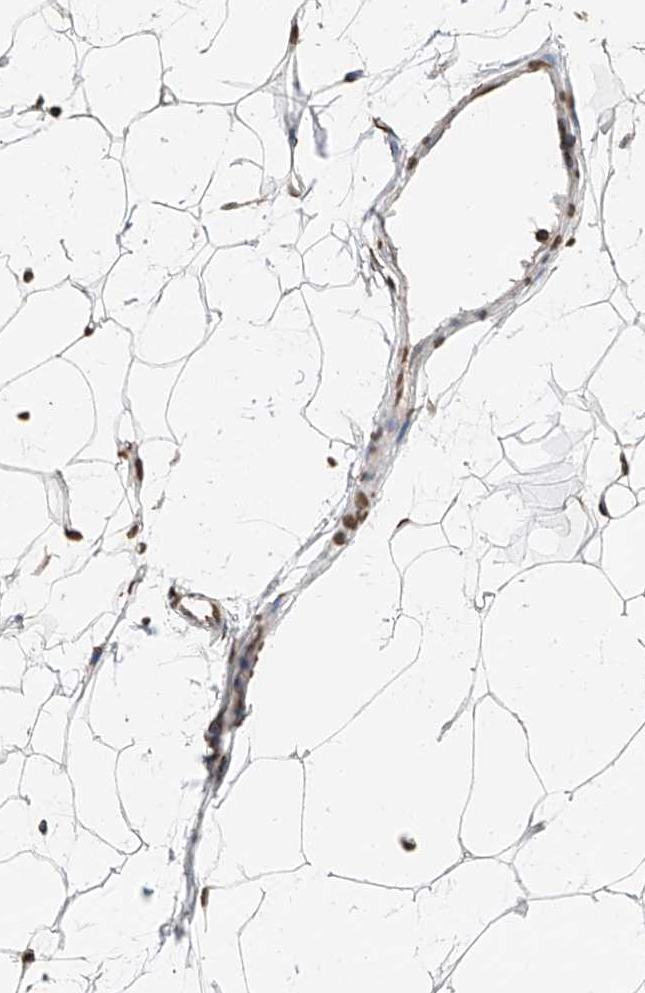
{"staining": {"intensity": "strong", "quantity": ">75%", "location": "nuclear"}, "tissue": "adipose tissue", "cell_type": "Adipocytes", "image_type": "normal", "snomed": [{"axis": "morphology", "description": "Normal tissue, NOS"}, {"axis": "topography", "description": "Breast"}], "caption": "About >75% of adipocytes in benign human adipose tissue display strong nuclear protein positivity as visualized by brown immunohistochemical staining.", "gene": "RP9", "patient": {"sex": "female", "age": 23}}